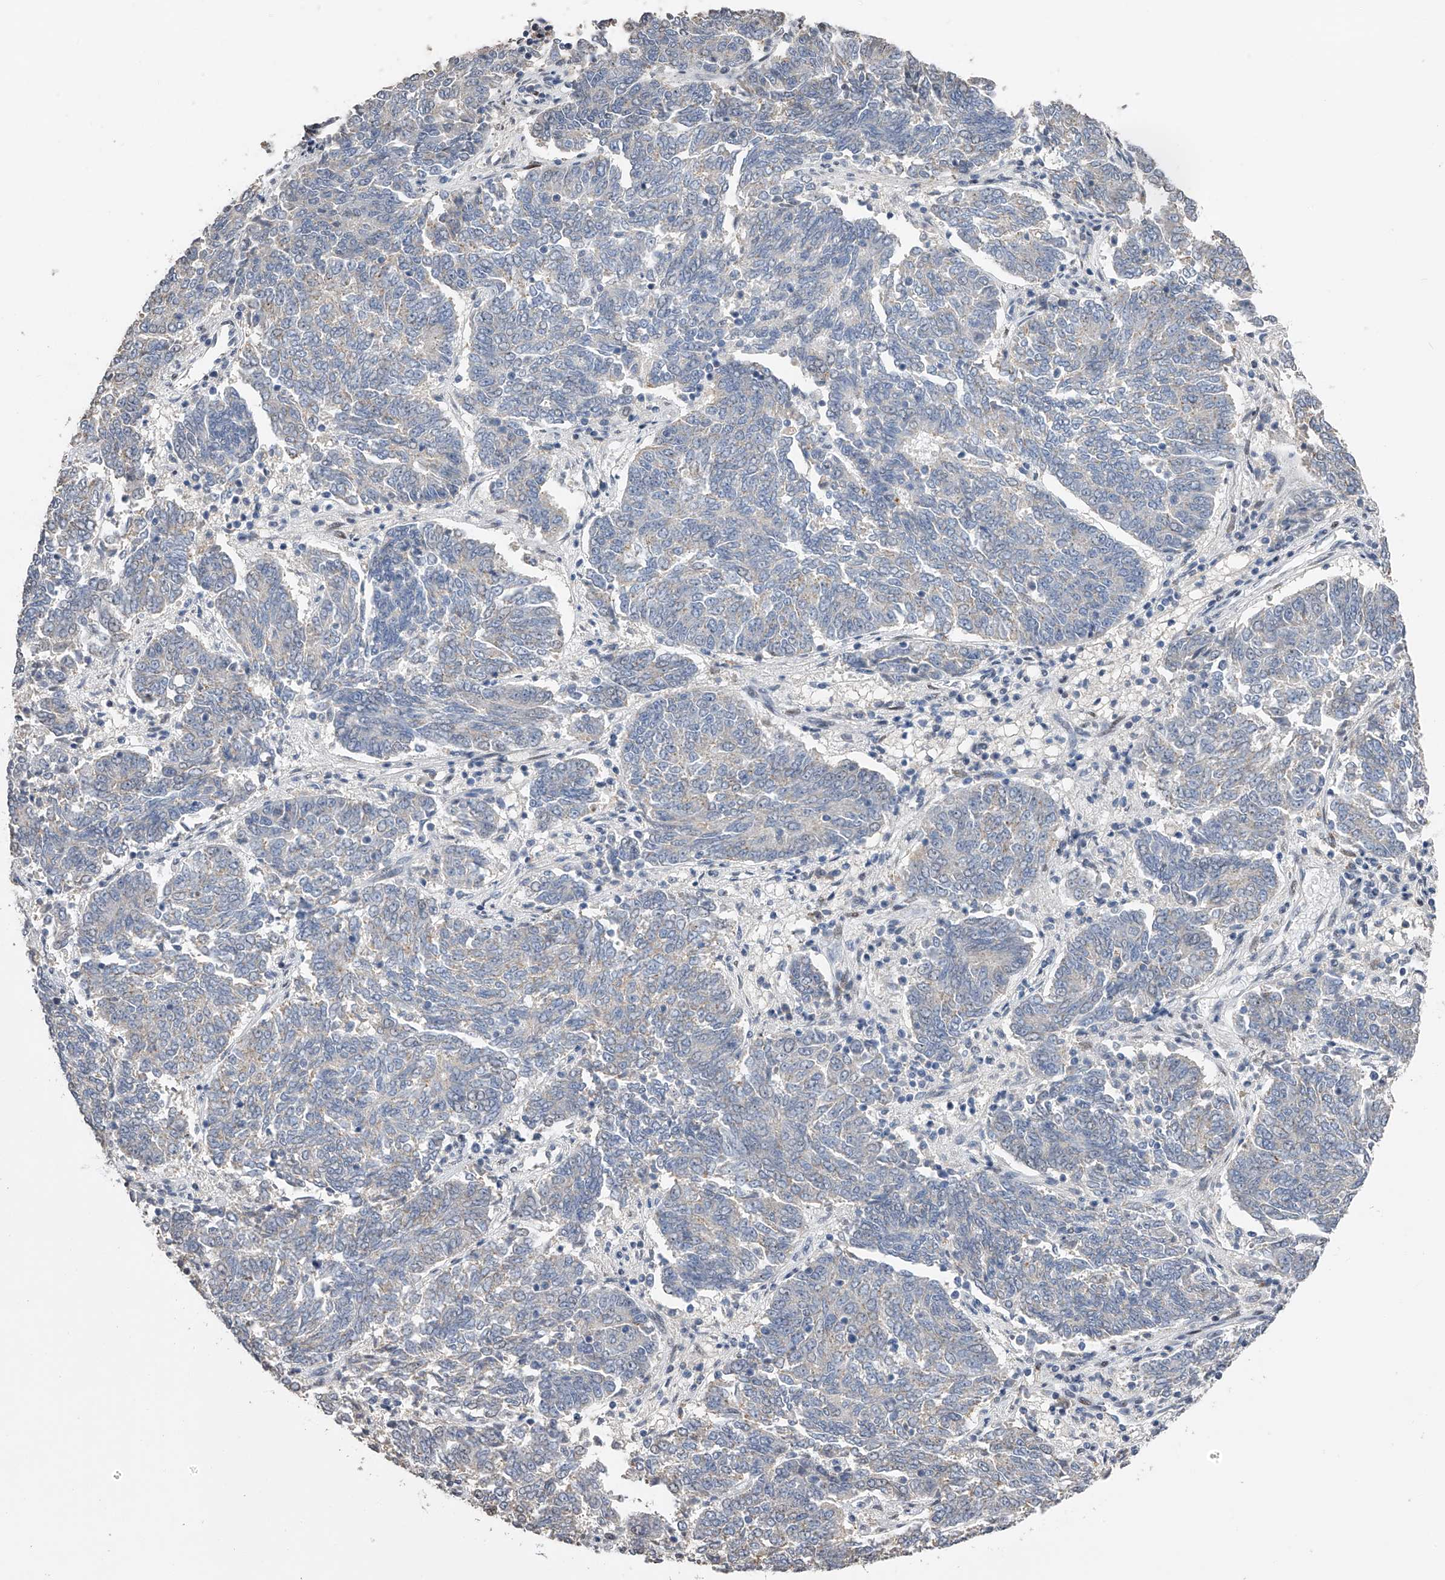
{"staining": {"intensity": "negative", "quantity": "none", "location": "none"}, "tissue": "endometrial cancer", "cell_type": "Tumor cells", "image_type": "cancer", "snomed": [{"axis": "morphology", "description": "Adenocarcinoma, NOS"}, {"axis": "topography", "description": "Endometrium"}], "caption": "An image of human endometrial adenocarcinoma is negative for staining in tumor cells.", "gene": "RWDD2A", "patient": {"sex": "female", "age": 80}}